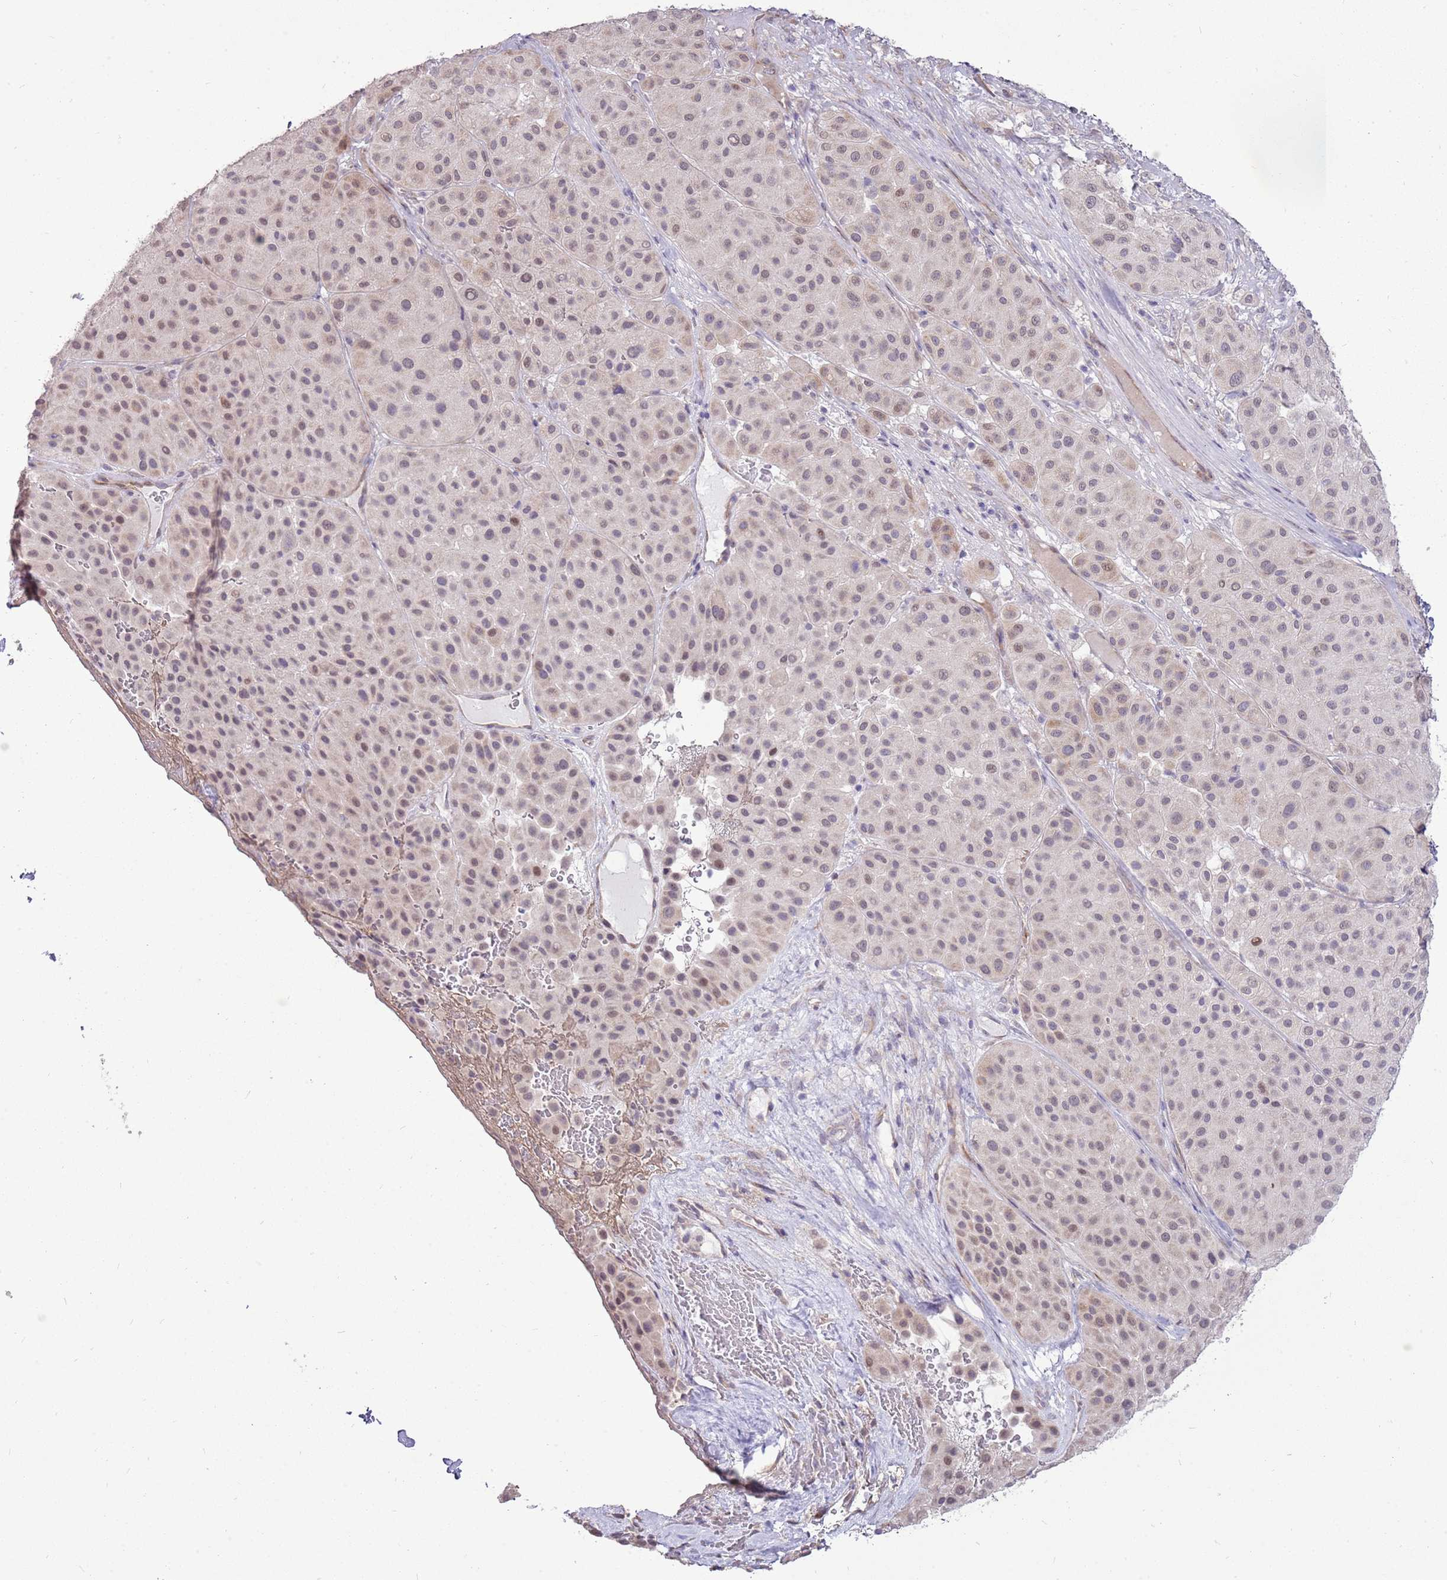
{"staining": {"intensity": "weak", "quantity": "<25%", "location": "cytoplasmic/membranous"}, "tissue": "melanoma", "cell_type": "Tumor cells", "image_type": "cancer", "snomed": [{"axis": "morphology", "description": "Malignant melanoma, Metastatic site"}, {"axis": "topography", "description": "Smooth muscle"}], "caption": "IHC micrograph of human malignant melanoma (metastatic site) stained for a protein (brown), which displays no staining in tumor cells.", "gene": "UGGT2", "patient": {"sex": "male", "age": 41}}